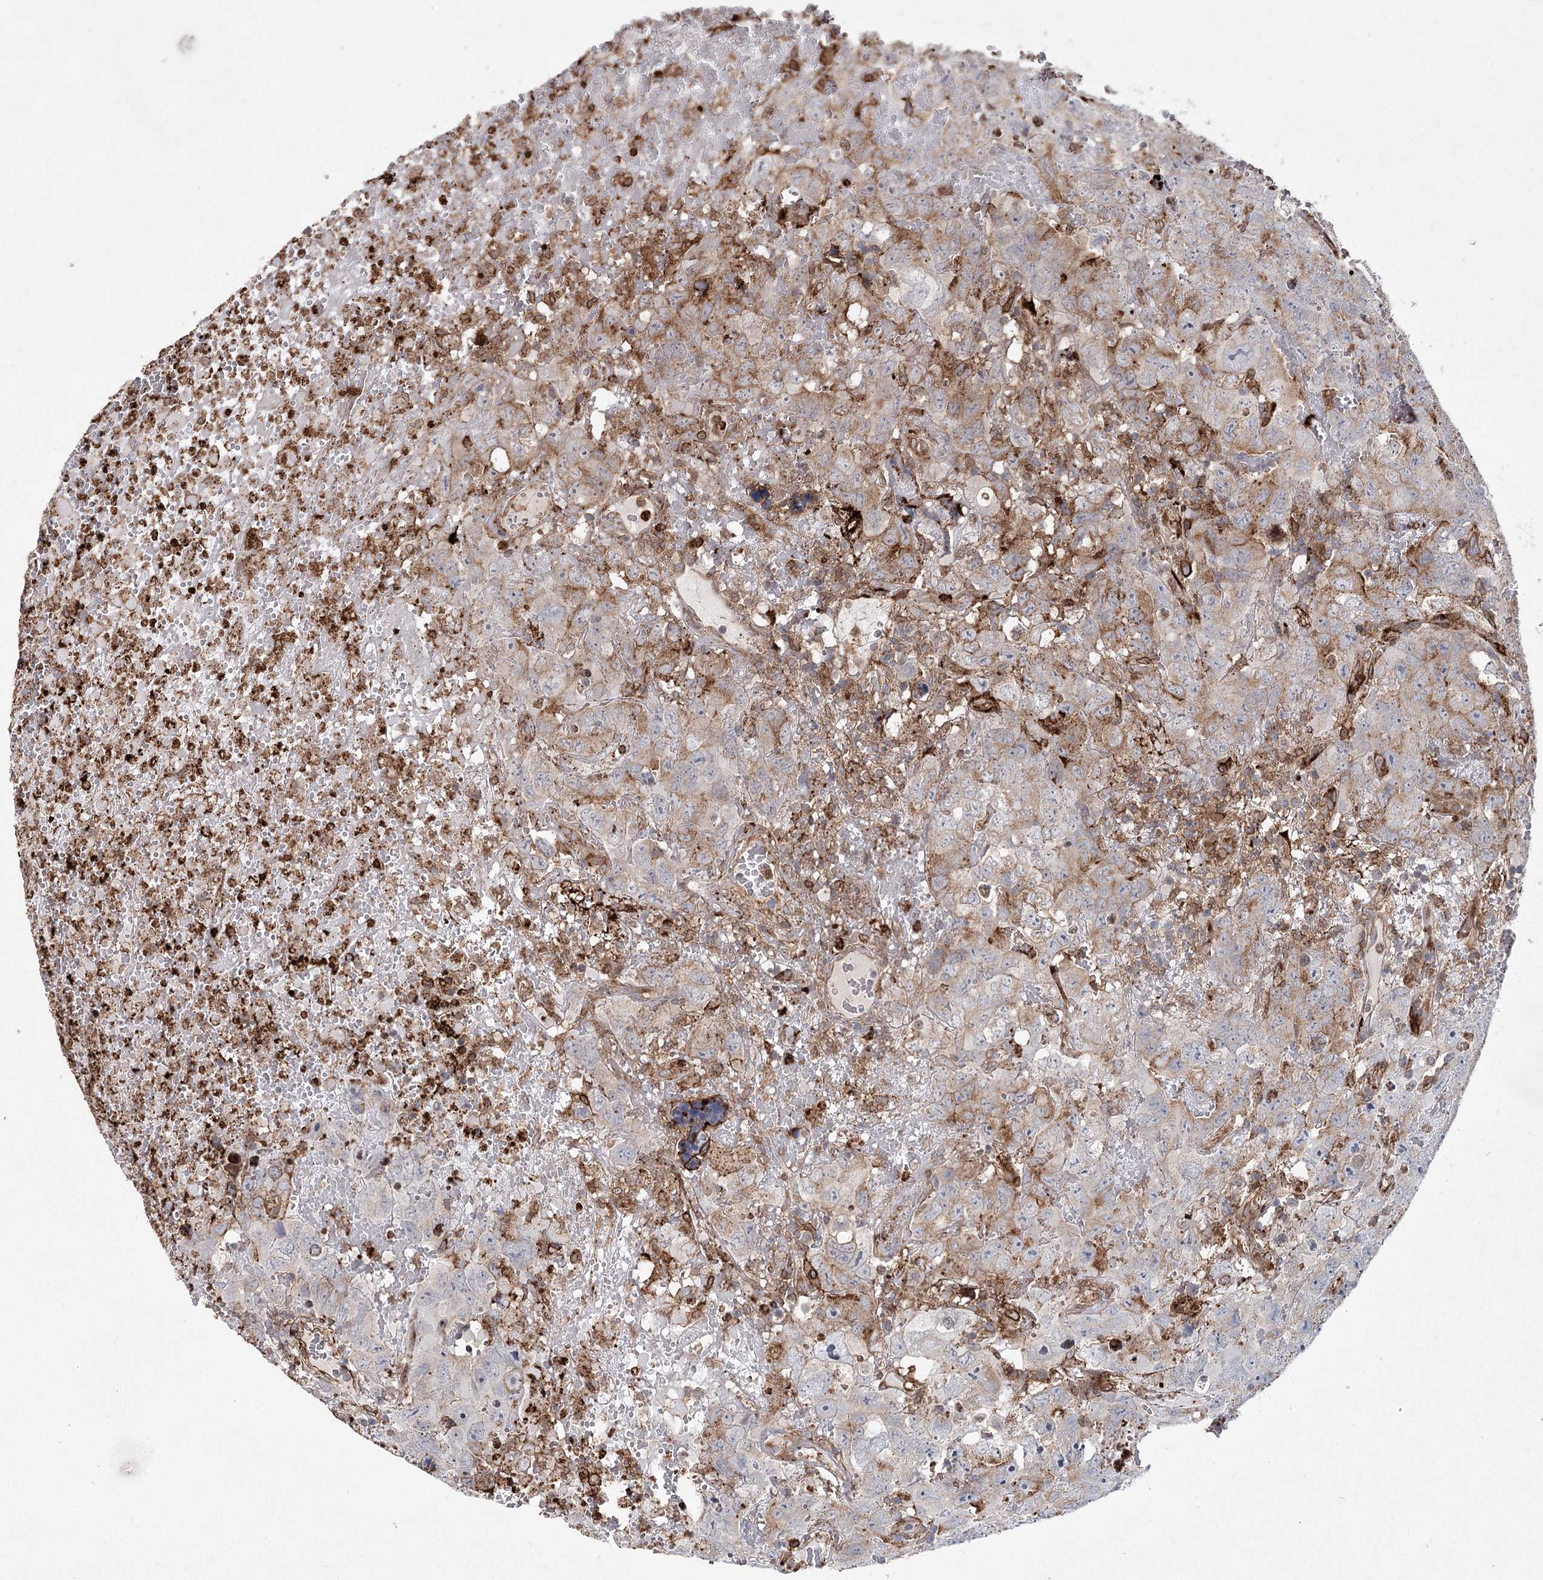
{"staining": {"intensity": "moderate", "quantity": "<25%", "location": "cytoplasmic/membranous"}, "tissue": "testis cancer", "cell_type": "Tumor cells", "image_type": "cancer", "snomed": [{"axis": "morphology", "description": "Carcinoma, Embryonal, NOS"}, {"axis": "topography", "description": "Testis"}], "caption": "Immunohistochemical staining of testis cancer demonstrates low levels of moderate cytoplasmic/membranous expression in about <25% of tumor cells.", "gene": "DCUN1D4", "patient": {"sex": "male", "age": 45}}